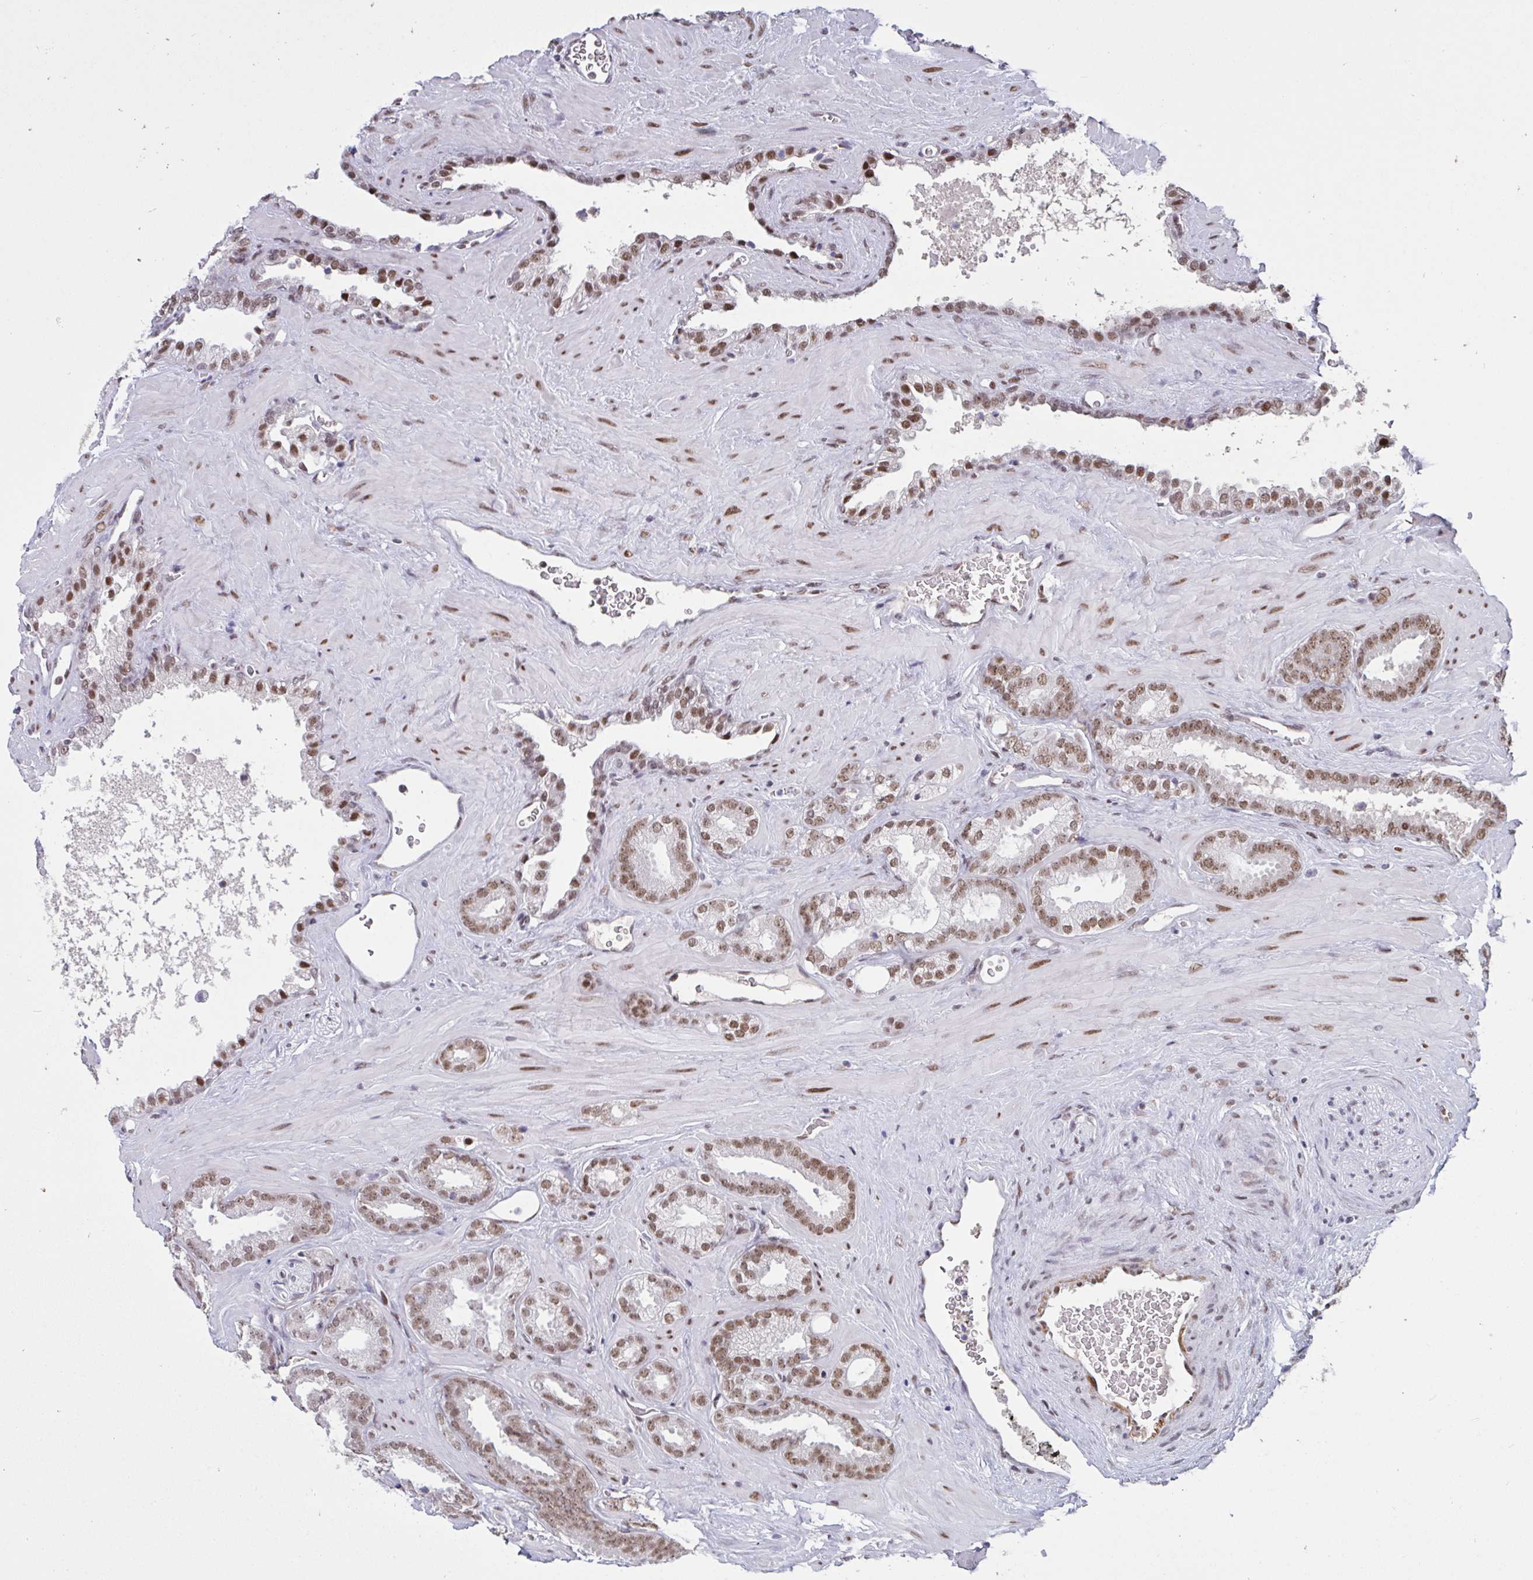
{"staining": {"intensity": "moderate", "quantity": ">75%", "location": "nuclear"}, "tissue": "prostate cancer", "cell_type": "Tumor cells", "image_type": "cancer", "snomed": [{"axis": "morphology", "description": "Adenocarcinoma, Low grade"}, {"axis": "topography", "description": "Prostate"}], "caption": "An immunohistochemistry (IHC) histopathology image of neoplastic tissue is shown. Protein staining in brown shows moderate nuclear positivity in prostate cancer (low-grade adenocarcinoma) within tumor cells.", "gene": "CBFA2T2", "patient": {"sex": "male", "age": 62}}